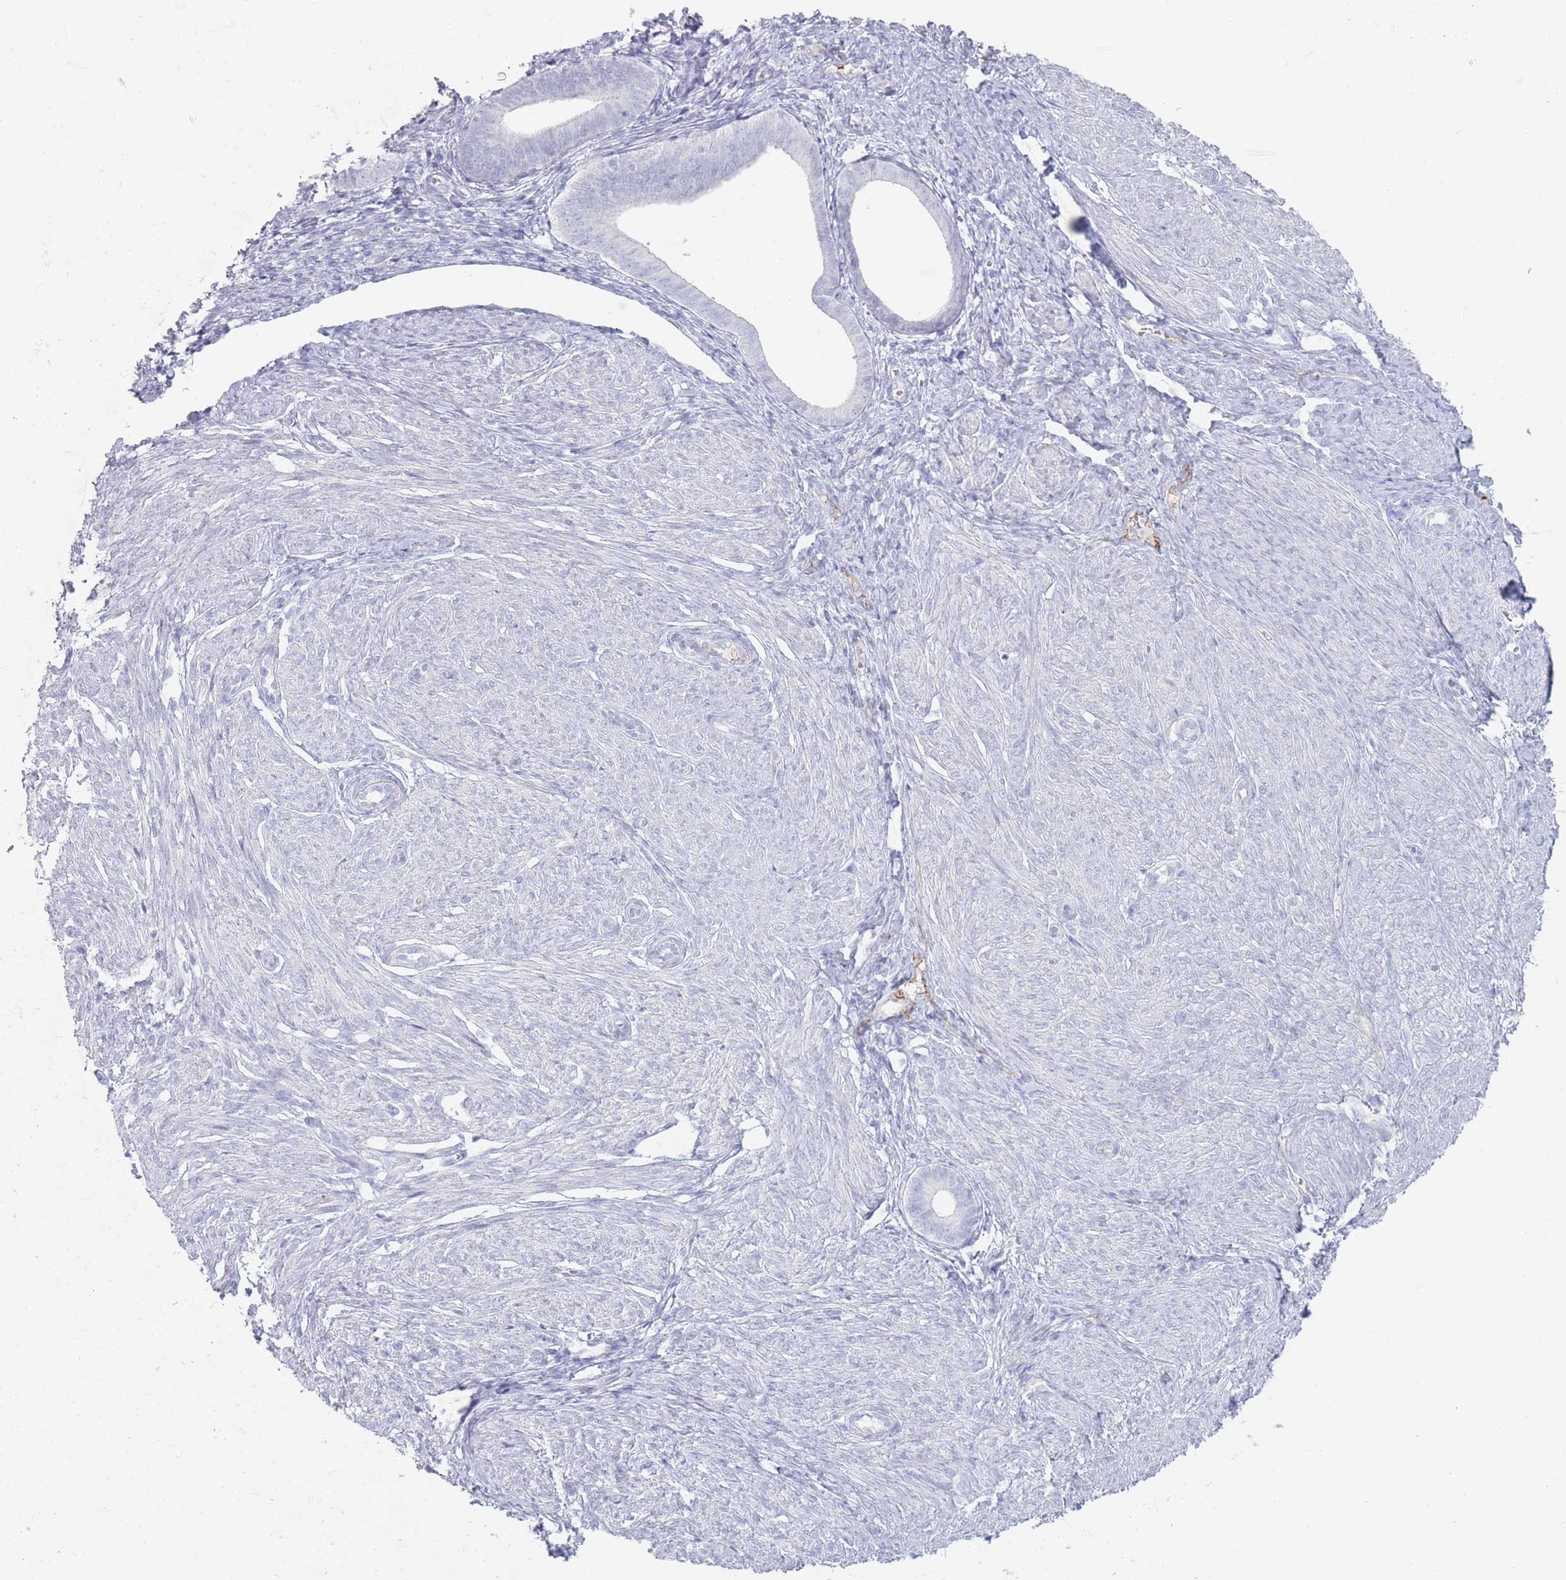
{"staining": {"intensity": "negative", "quantity": "none", "location": "none"}, "tissue": "endometrial cancer", "cell_type": "Tumor cells", "image_type": "cancer", "snomed": [{"axis": "morphology", "description": "Adenocarcinoma, NOS"}, {"axis": "topography", "description": "Endometrium"}], "caption": "A histopathology image of adenocarcinoma (endometrial) stained for a protein displays no brown staining in tumor cells. (Stains: DAB immunohistochemistry with hematoxylin counter stain, Microscopy: brightfield microscopy at high magnification).", "gene": "PRG4", "patient": {"sex": "female", "age": 87}}